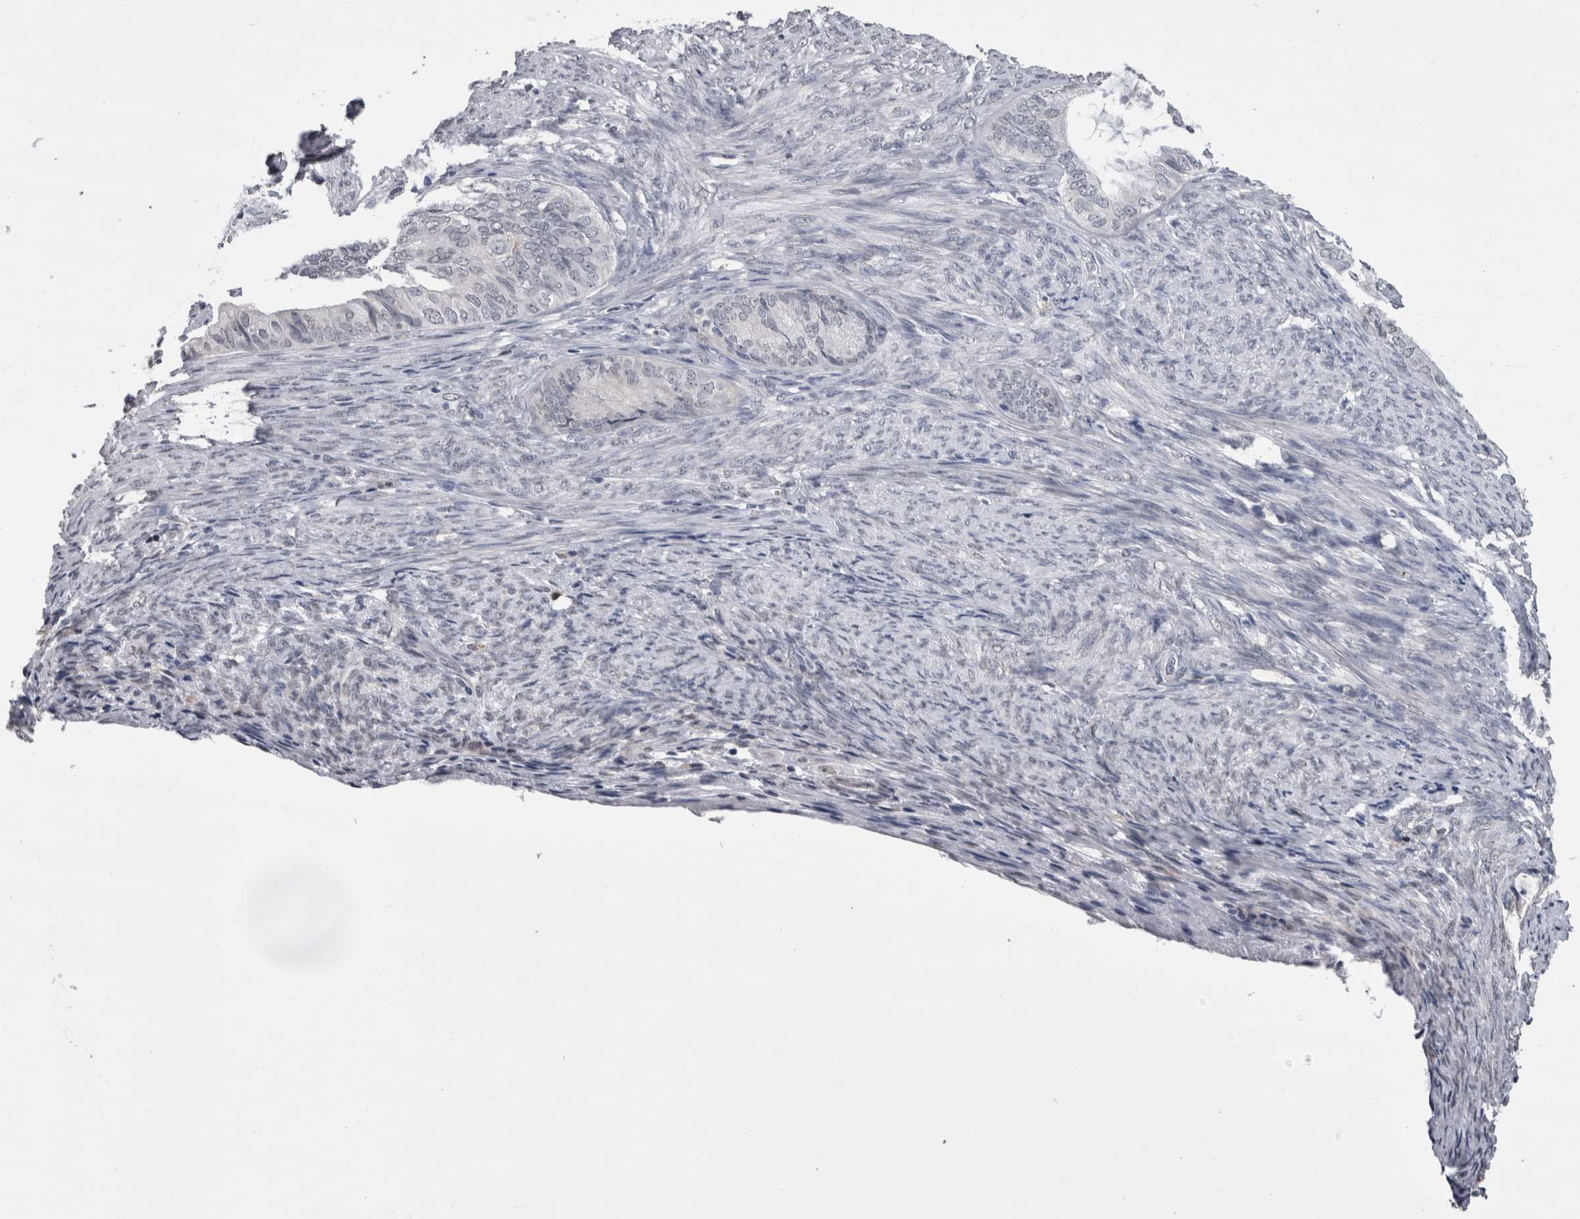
{"staining": {"intensity": "negative", "quantity": "none", "location": "none"}, "tissue": "endometrial cancer", "cell_type": "Tumor cells", "image_type": "cancer", "snomed": [{"axis": "morphology", "description": "Adenocarcinoma, NOS"}, {"axis": "topography", "description": "Endometrium"}], "caption": "The photomicrograph displays no staining of tumor cells in endometrial adenocarcinoma. (DAB immunohistochemistry with hematoxylin counter stain).", "gene": "PAX5", "patient": {"sex": "female", "age": 86}}